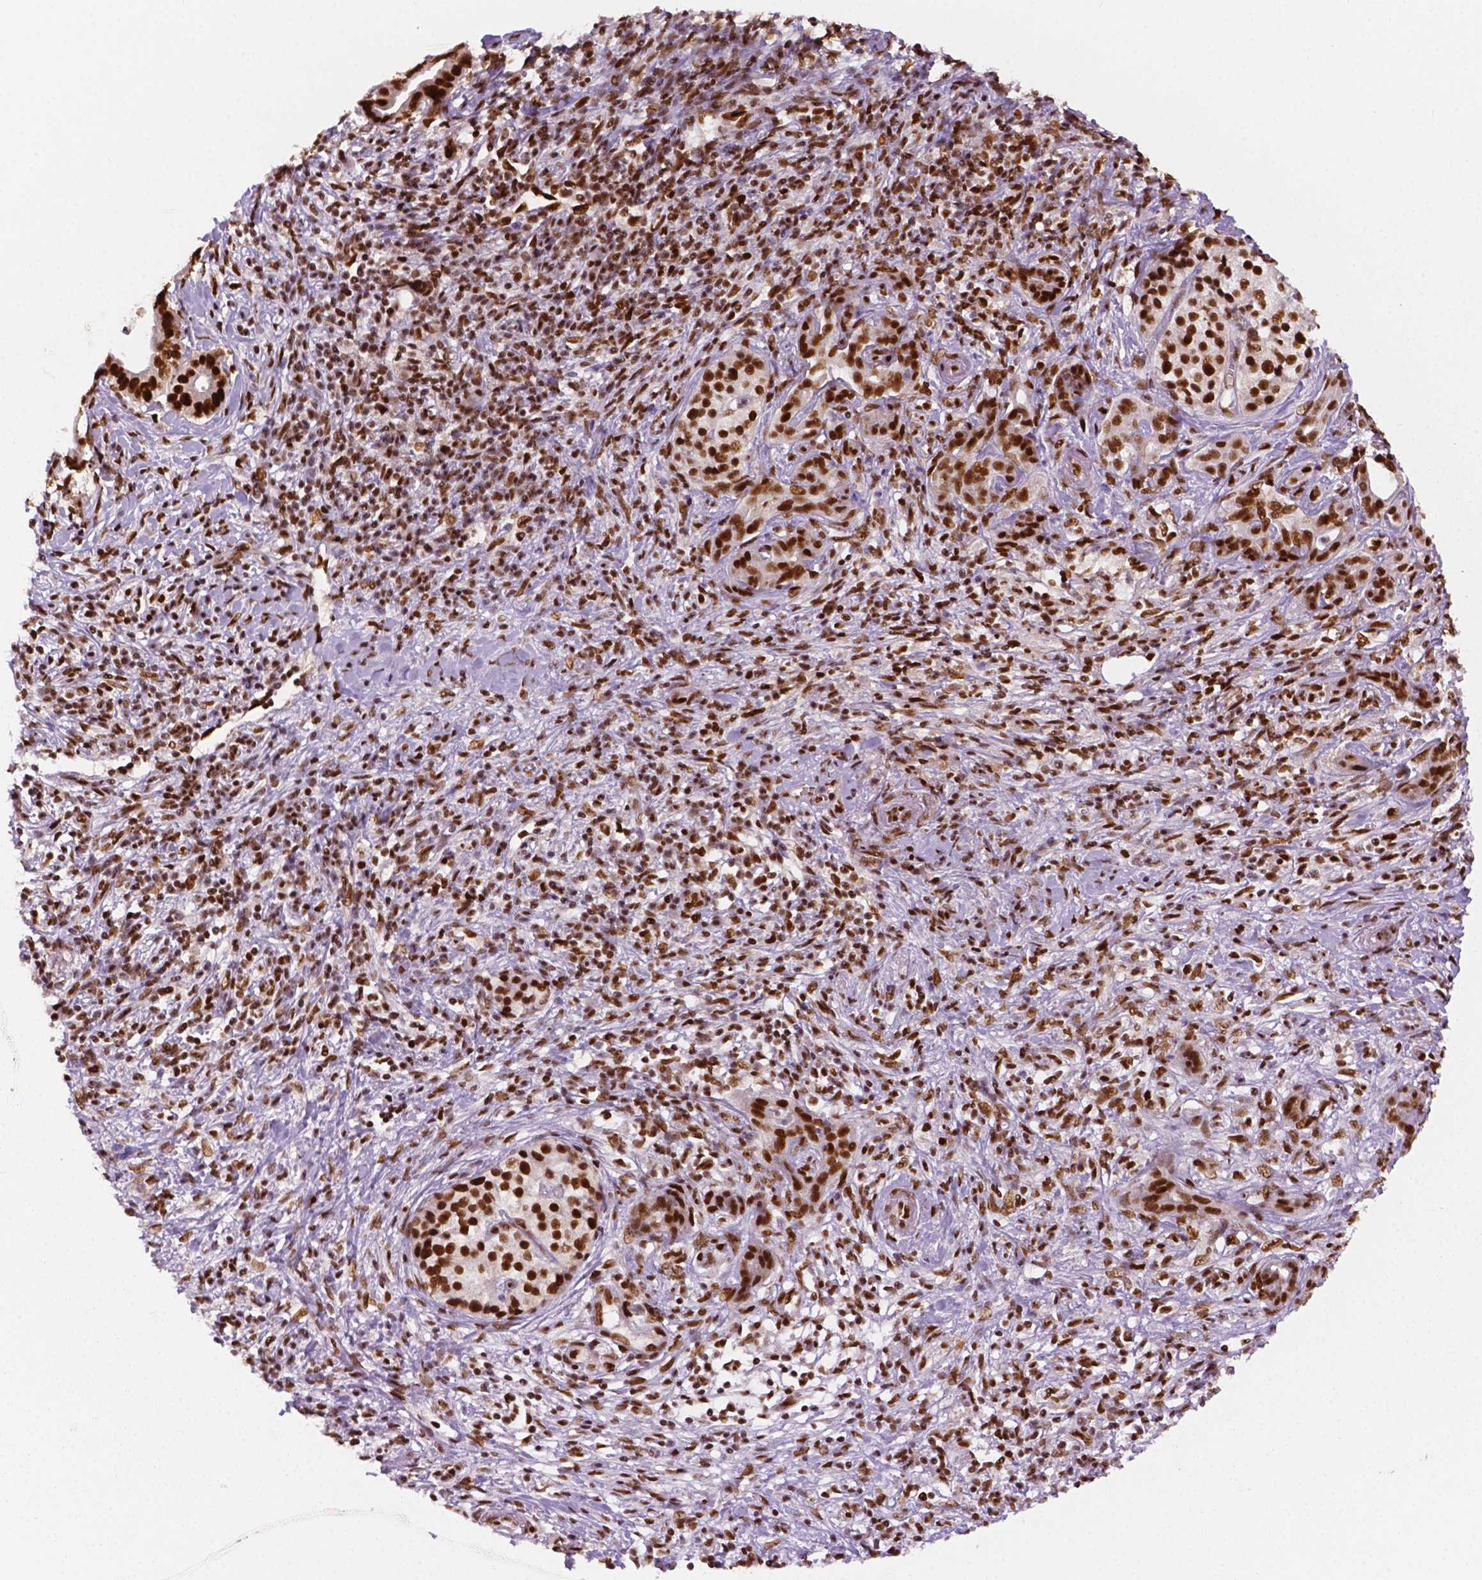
{"staining": {"intensity": "strong", "quantity": ">75%", "location": "nuclear"}, "tissue": "pancreatic cancer", "cell_type": "Tumor cells", "image_type": "cancer", "snomed": [{"axis": "morphology", "description": "Adenocarcinoma, NOS"}, {"axis": "topography", "description": "Pancreas"}], "caption": "A high amount of strong nuclear staining is seen in about >75% of tumor cells in adenocarcinoma (pancreatic) tissue.", "gene": "MLH1", "patient": {"sex": "male", "age": 61}}